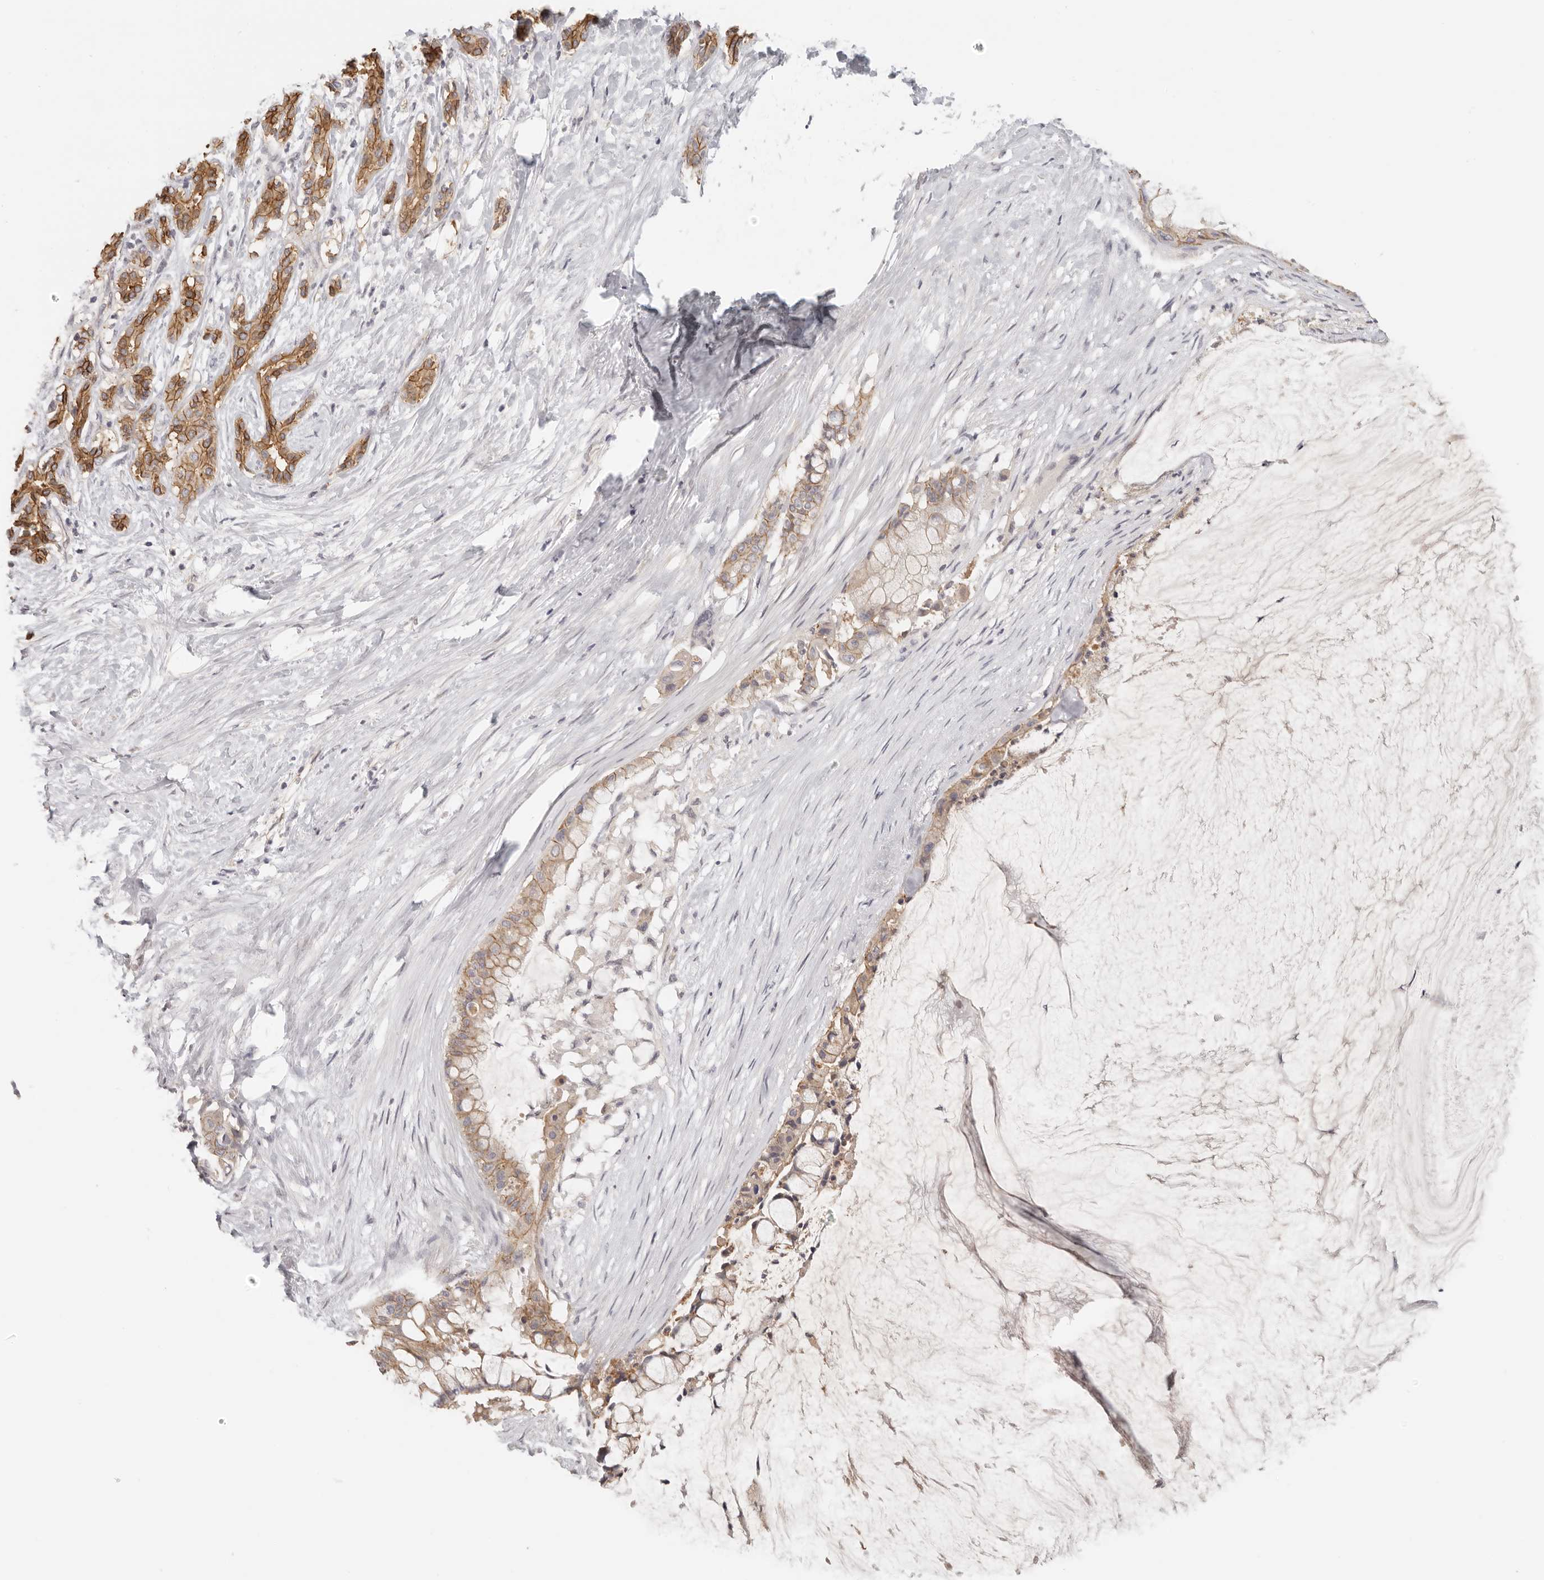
{"staining": {"intensity": "moderate", "quantity": ">75%", "location": "cytoplasmic/membranous"}, "tissue": "pancreatic cancer", "cell_type": "Tumor cells", "image_type": "cancer", "snomed": [{"axis": "morphology", "description": "Adenocarcinoma, NOS"}, {"axis": "topography", "description": "Pancreas"}], "caption": "A brown stain shows moderate cytoplasmic/membranous positivity of a protein in adenocarcinoma (pancreatic) tumor cells. (Stains: DAB (3,3'-diaminobenzidine) in brown, nuclei in blue, Microscopy: brightfield microscopy at high magnification).", "gene": "ANXA9", "patient": {"sex": "male", "age": 41}}